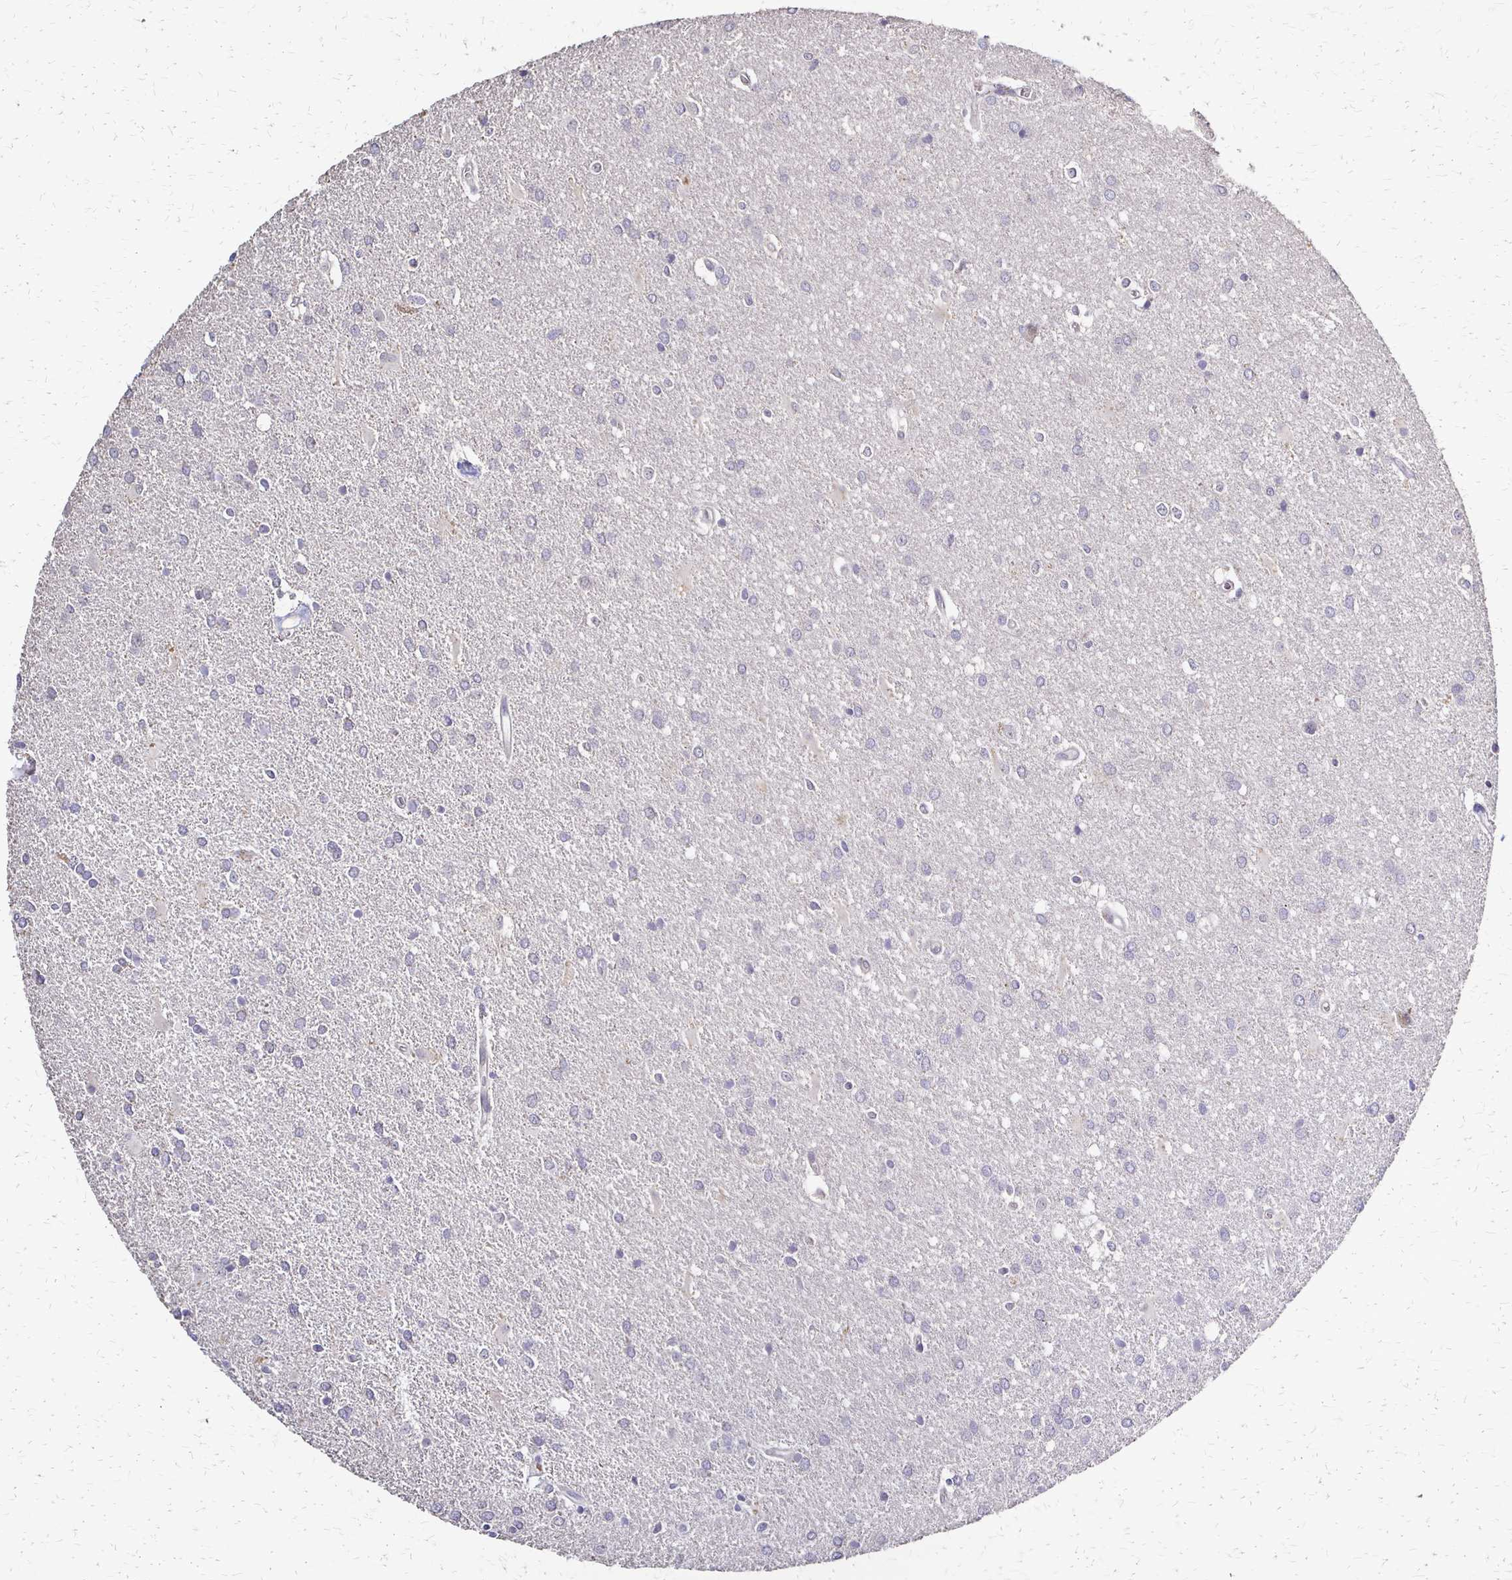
{"staining": {"intensity": "negative", "quantity": "none", "location": "none"}, "tissue": "glioma", "cell_type": "Tumor cells", "image_type": "cancer", "snomed": [{"axis": "morphology", "description": "Glioma, malignant, Low grade"}, {"axis": "topography", "description": "Brain"}], "caption": "High magnification brightfield microscopy of malignant glioma (low-grade) stained with DAB (3,3'-diaminobenzidine) (brown) and counterstained with hematoxylin (blue): tumor cells show no significant expression.", "gene": "SLC9A9", "patient": {"sex": "male", "age": 66}}